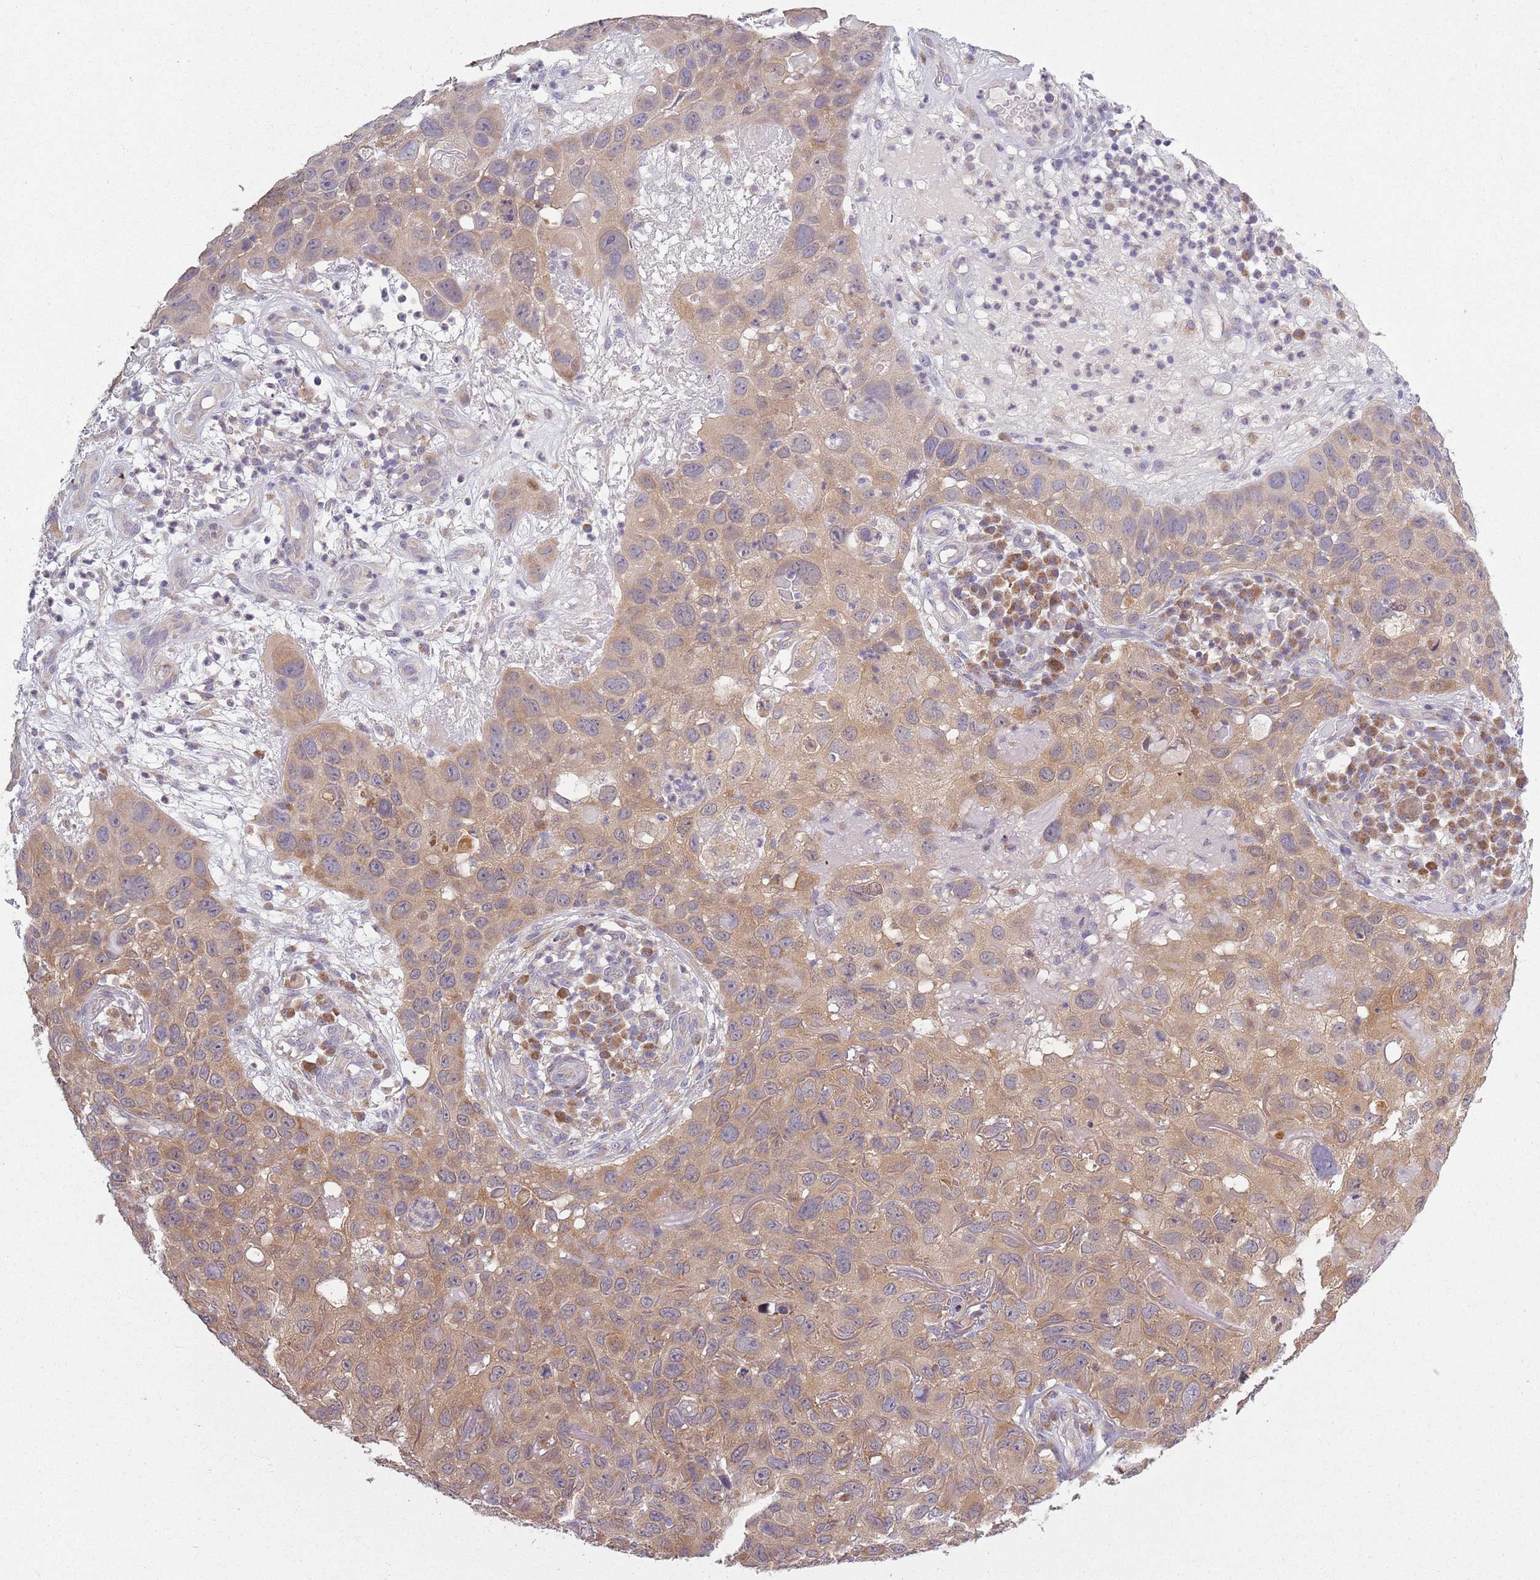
{"staining": {"intensity": "moderate", "quantity": ">75%", "location": "cytoplasmic/membranous"}, "tissue": "skin cancer", "cell_type": "Tumor cells", "image_type": "cancer", "snomed": [{"axis": "morphology", "description": "Squamous cell carcinoma in situ, NOS"}, {"axis": "morphology", "description": "Squamous cell carcinoma, NOS"}, {"axis": "topography", "description": "Skin"}], "caption": "Skin cancer stained for a protein exhibits moderate cytoplasmic/membranous positivity in tumor cells.", "gene": "COQ5", "patient": {"sex": "male", "age": 93}}